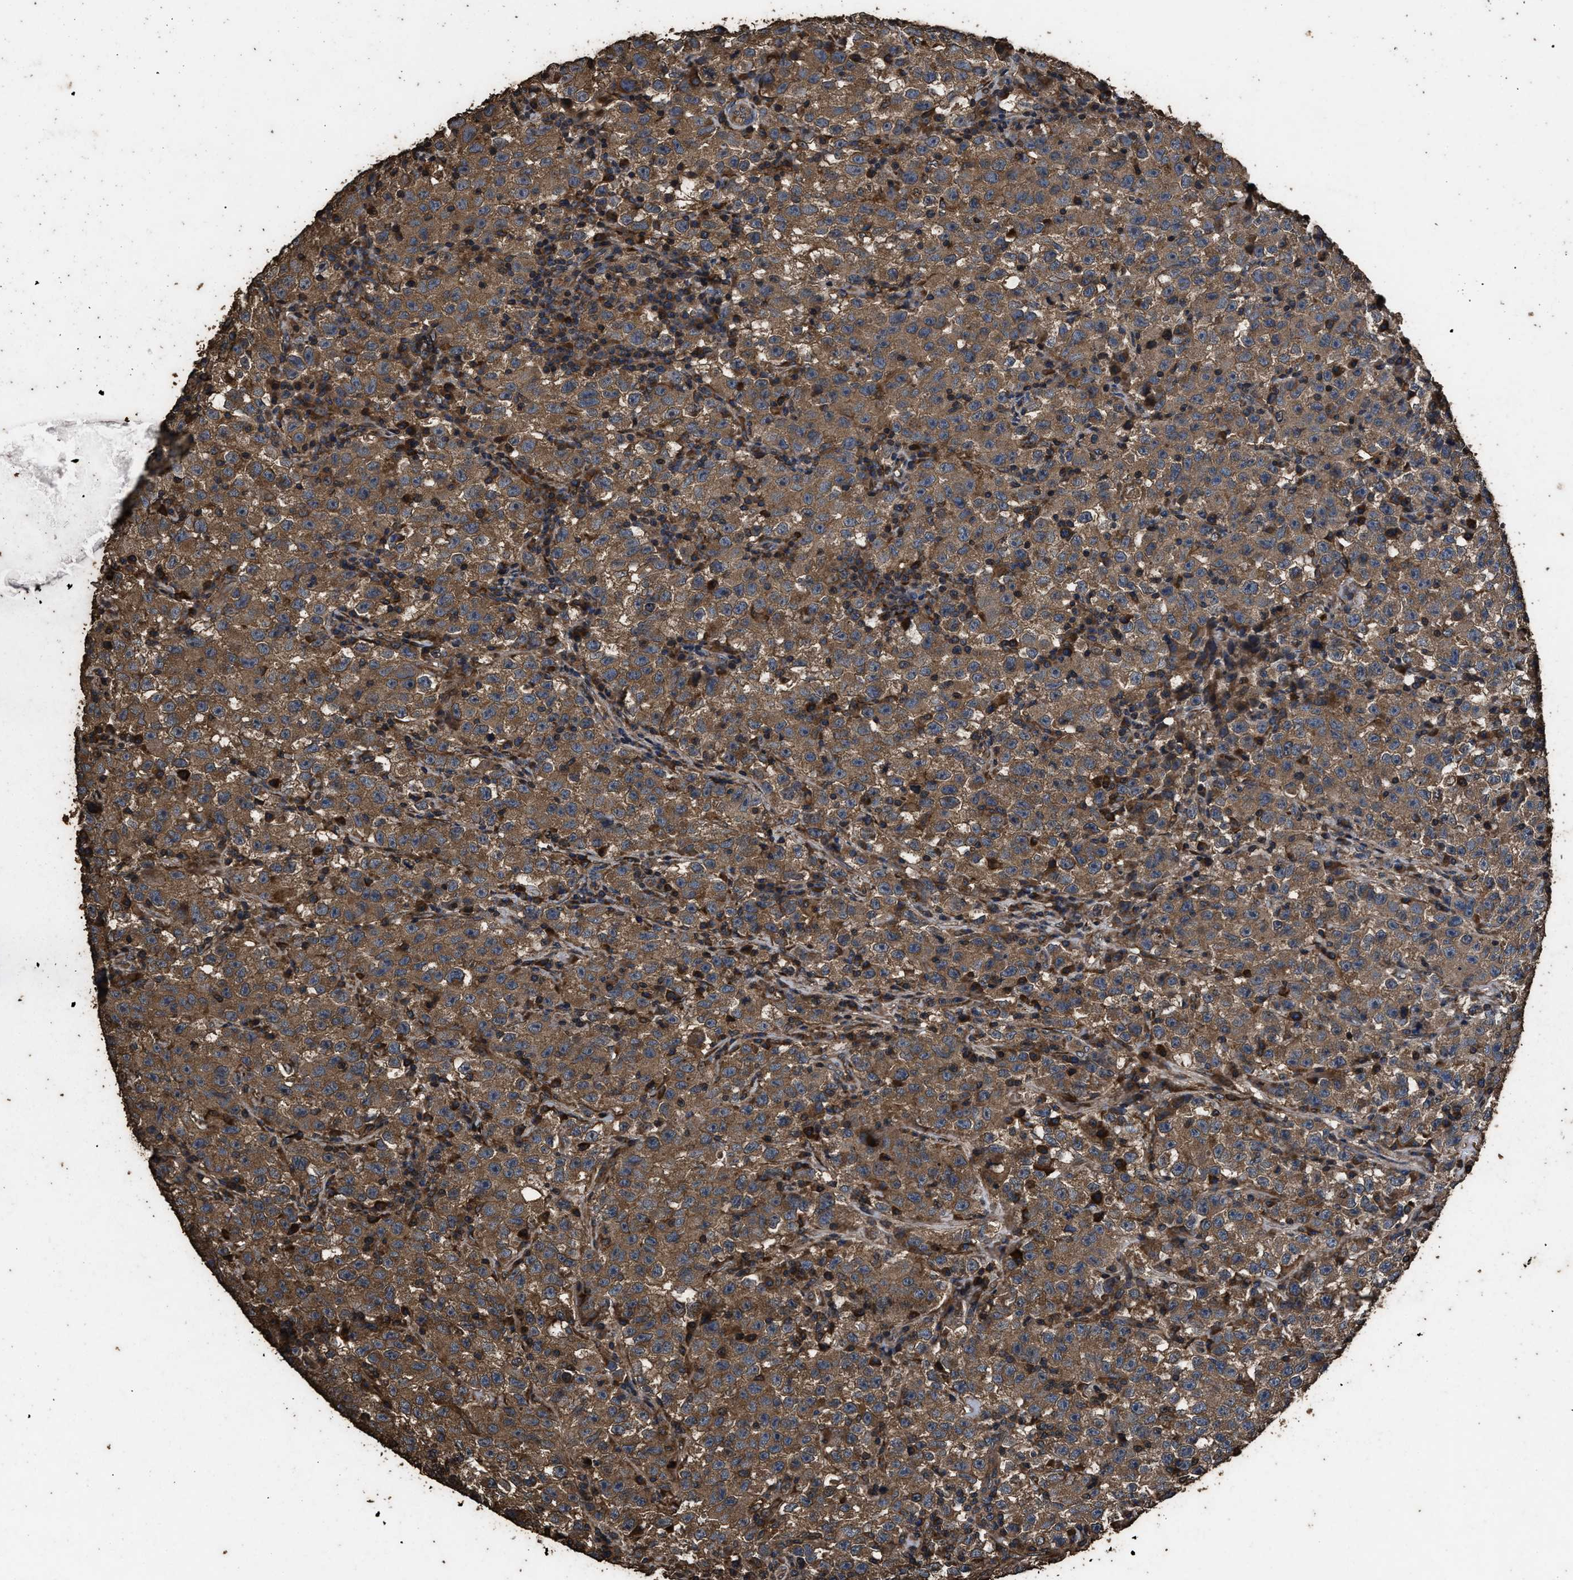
{"staining": {"intensity": "strong", "quantity": ">75%", "location": "cytoplasmic/membranous"}, "tissue": "testis cancer", "cell_type": "Tumor cells", "image_type": "cancer", "snomed": [{"axis": "morphology", "description": "Seminoma, NOS"}, {"axis": "topography", "description": "Testis"}], "caption": "Human testis cancer stained with a protein marker exhibits strong staining in tumor cells.", "gene": "ZMYND19", "patient": {"sex": "male", "age": 22}}